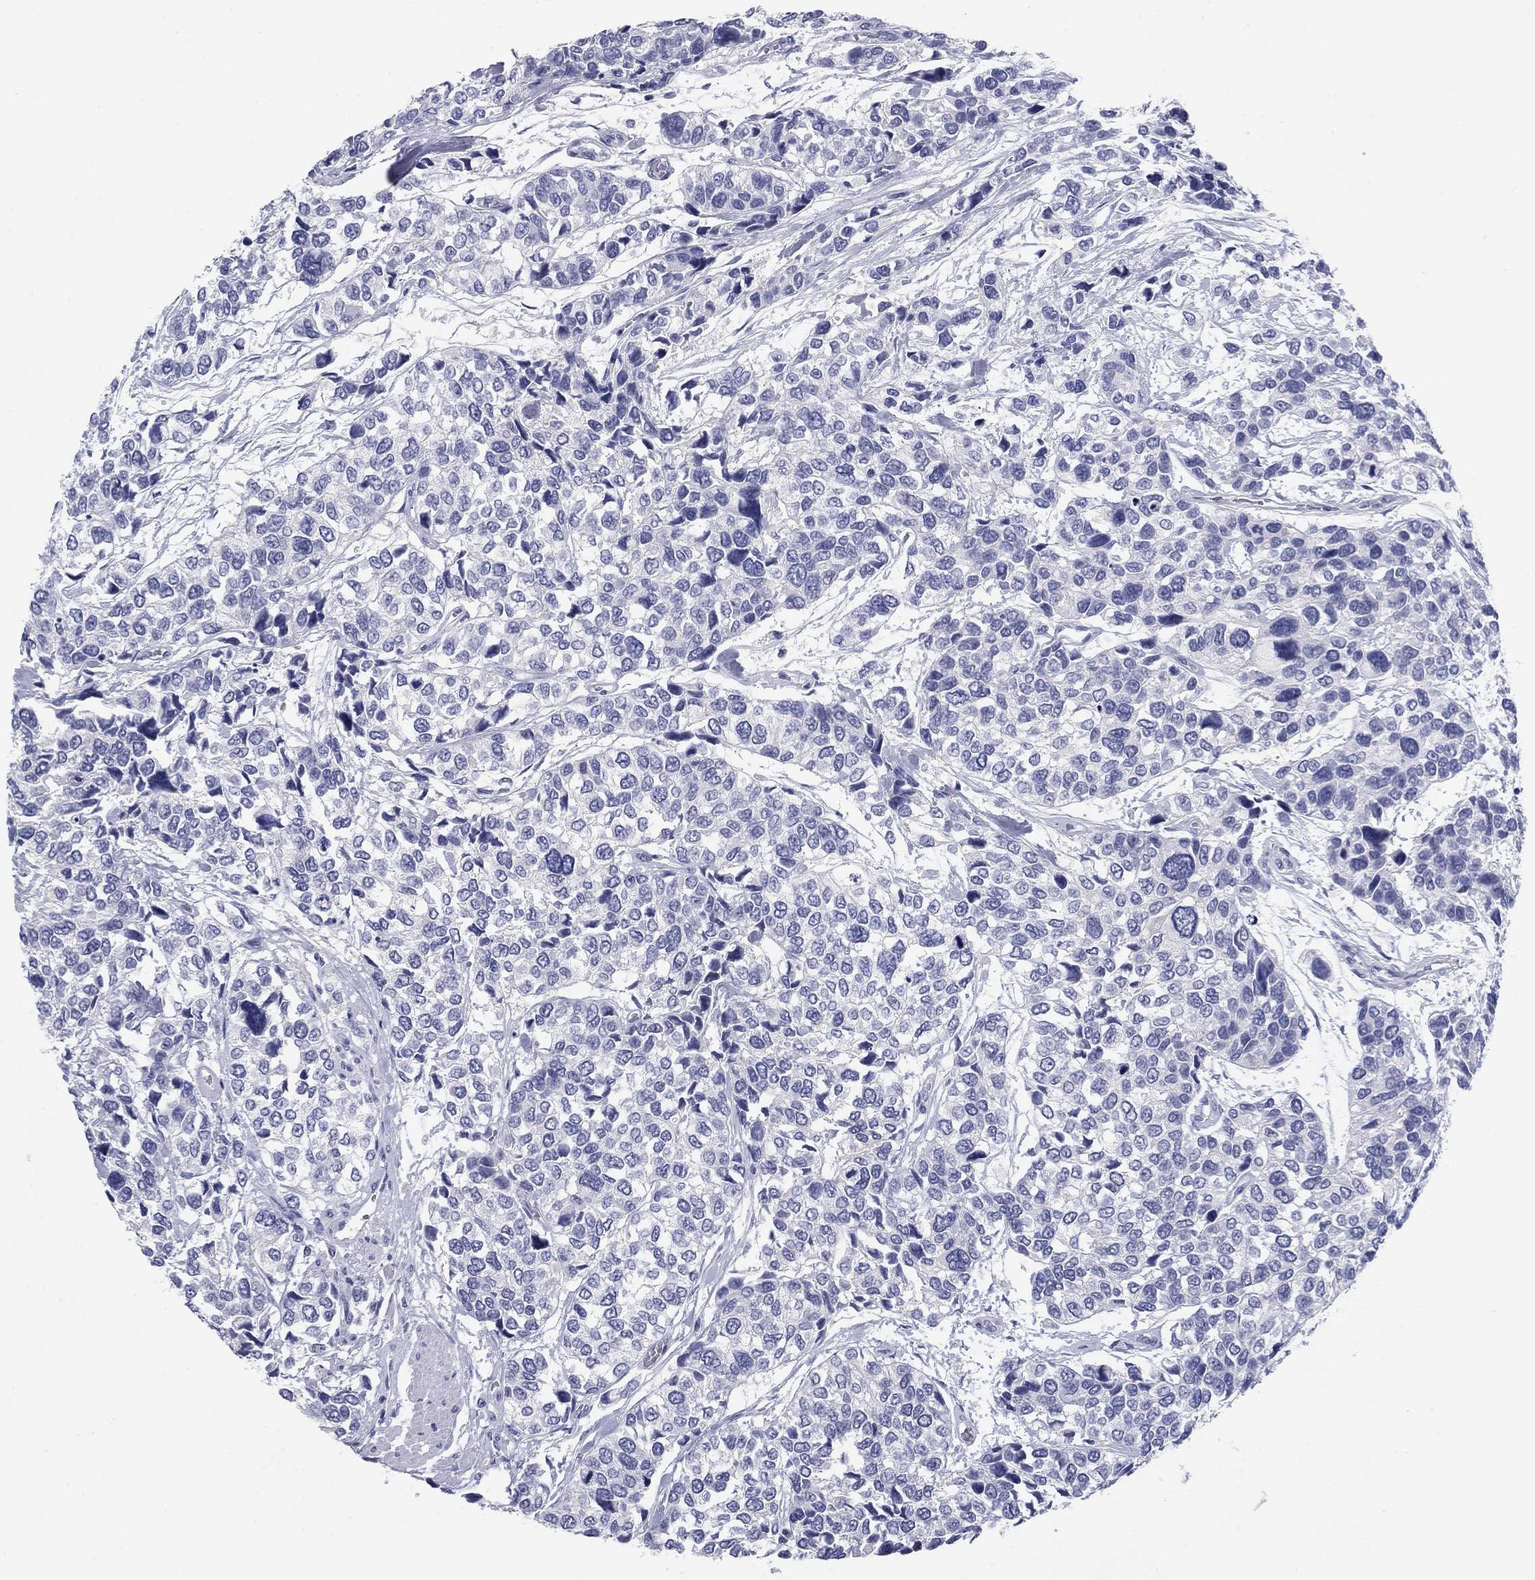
{"staining": {"intensity": "negative", "quantity": "none", "location": "none"}, "tissue": "urothelial cancer", "cell_type": "Tumor cells", "image_type": "cancer", "snomed": [{"axis": "morphology", "description": "Urothelial carcinoma, High grade"}, {"axis": "topography", "description": "Urinary bladder"}], "caption": "Immunohistochemical staining of urothelial carcinoma (high-grade) shows no significant staining in tumor cells.", "gene": "KCNH1", "patient": {"sex": "male", "age": 77}}